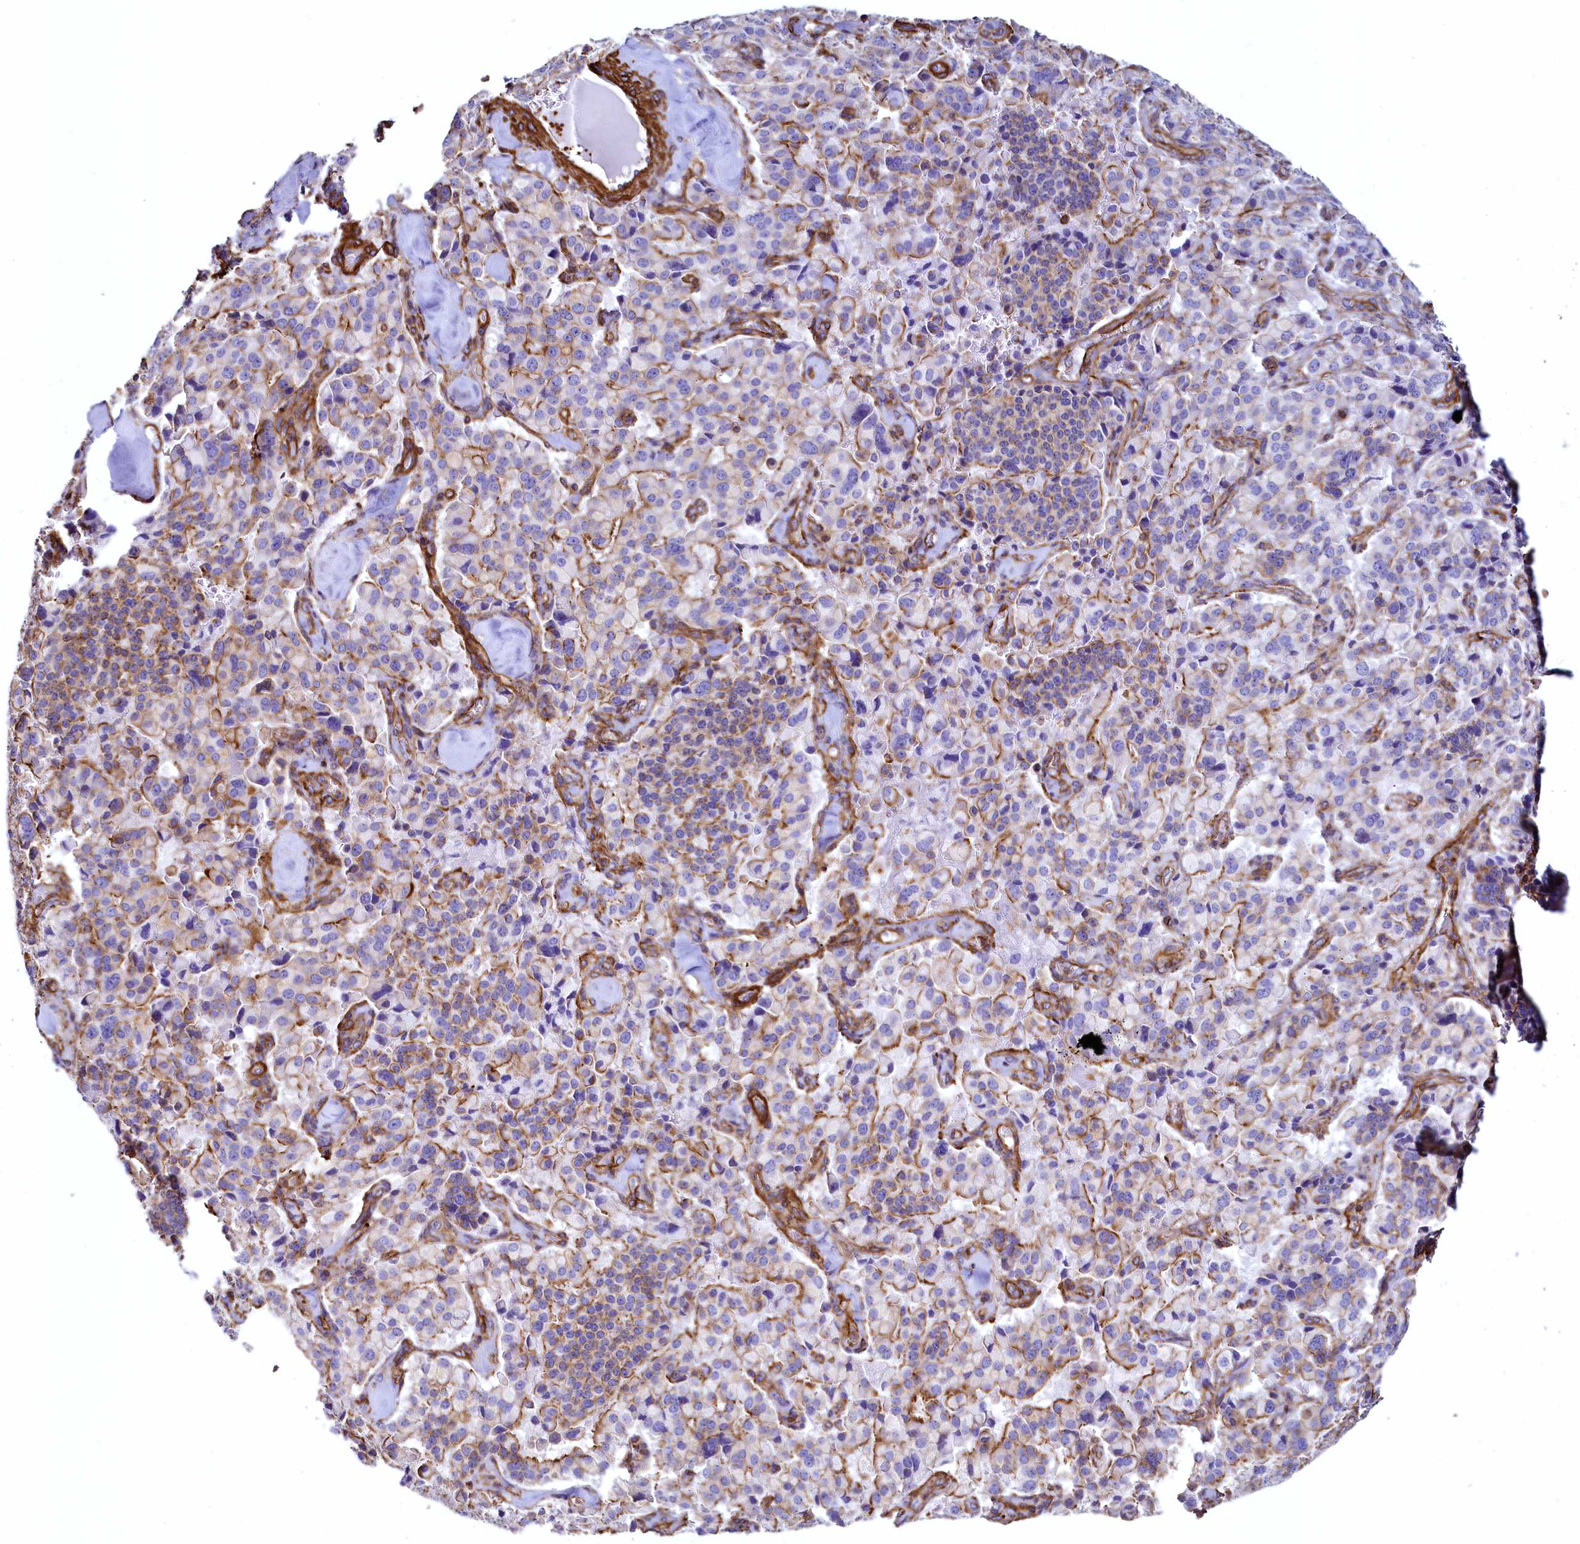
{"staining": {"intensity": "moderate", "quantity": "25%-75%", "location": "cytoplasmic/membranous"}, "tissue": "pancreatic cancer", "cell_type": "Tumor cells", "image_type": "cancer", "snomed": [{"axis": "morphology", "description": "Adenocarcinoma, NOS"}, {"axis": "topography", "description": "Pancreas"}], "caption": "Pancreatic cancer (adenocarcinoma) stained with DAB immunohistochemistry (IHC) exhibits medium levels of moderate cytoplasmic/membranous positivity in about 25%-75% of tumor cells.", "gene": "THBS1", "patient": {"sex": "male", "age": 65}}